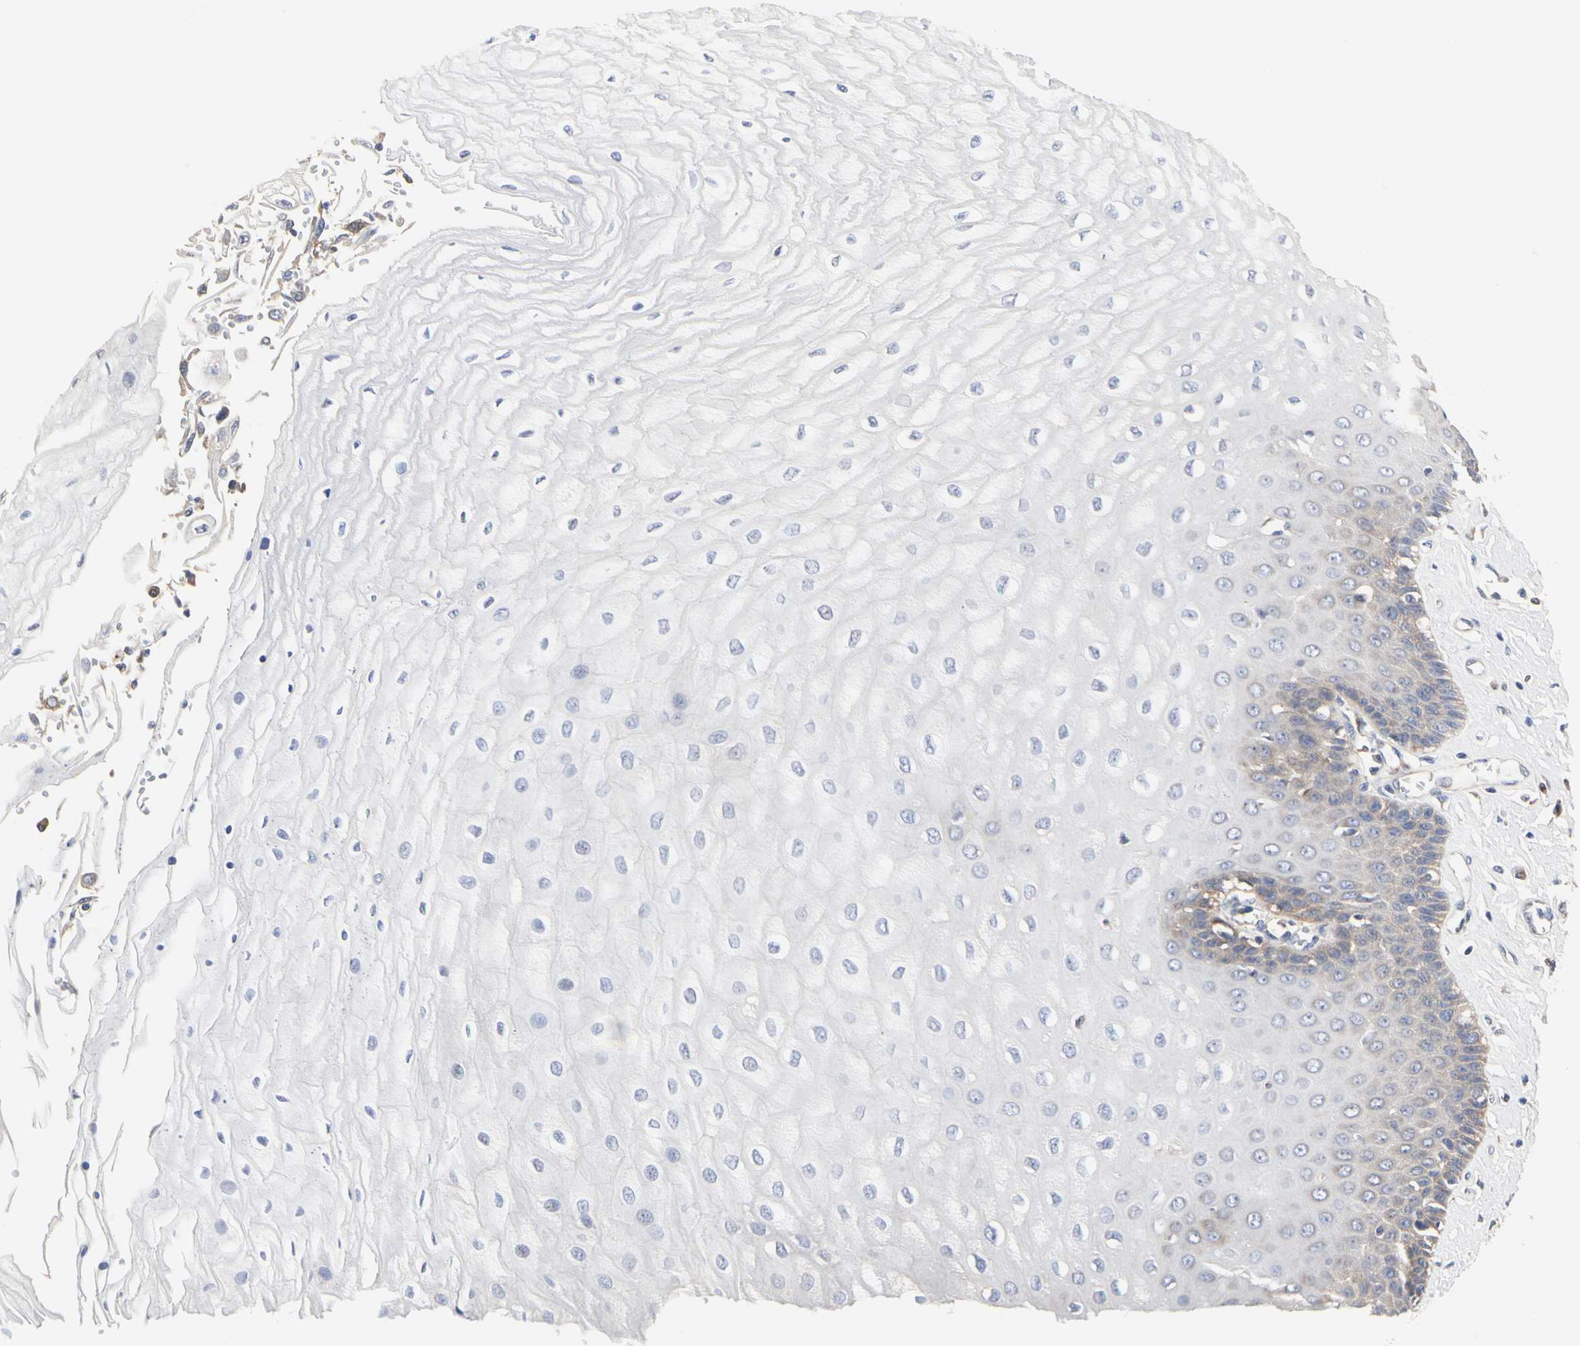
{"staining": {"intensity": "weak", "quantity": "<25%", "location": "cytoplasmic/membranous"}, "tissue": "esophagus", "cell_type": "Squamous epithelial cells", "image_type": "normal", "snomed": [{"axis": "morphology", "description": "Normal tissue, NOS"}, {"axis": "topography", "description": "Esophagus"}], "caption": "Immunohistochemistry (IHC) histopathology image of normal esophagus: human esophagus stained with DAB shows no significant protein staining in squamous epithelial cells. (Stains: DAB (3,3'-diaminobenzidine) IHC with hematoxylin counter stain, Microscopy: brightfield microscopy at high magnification).", "gene": "C3orf52", "patient": {"sex": "male", "age": 65}}